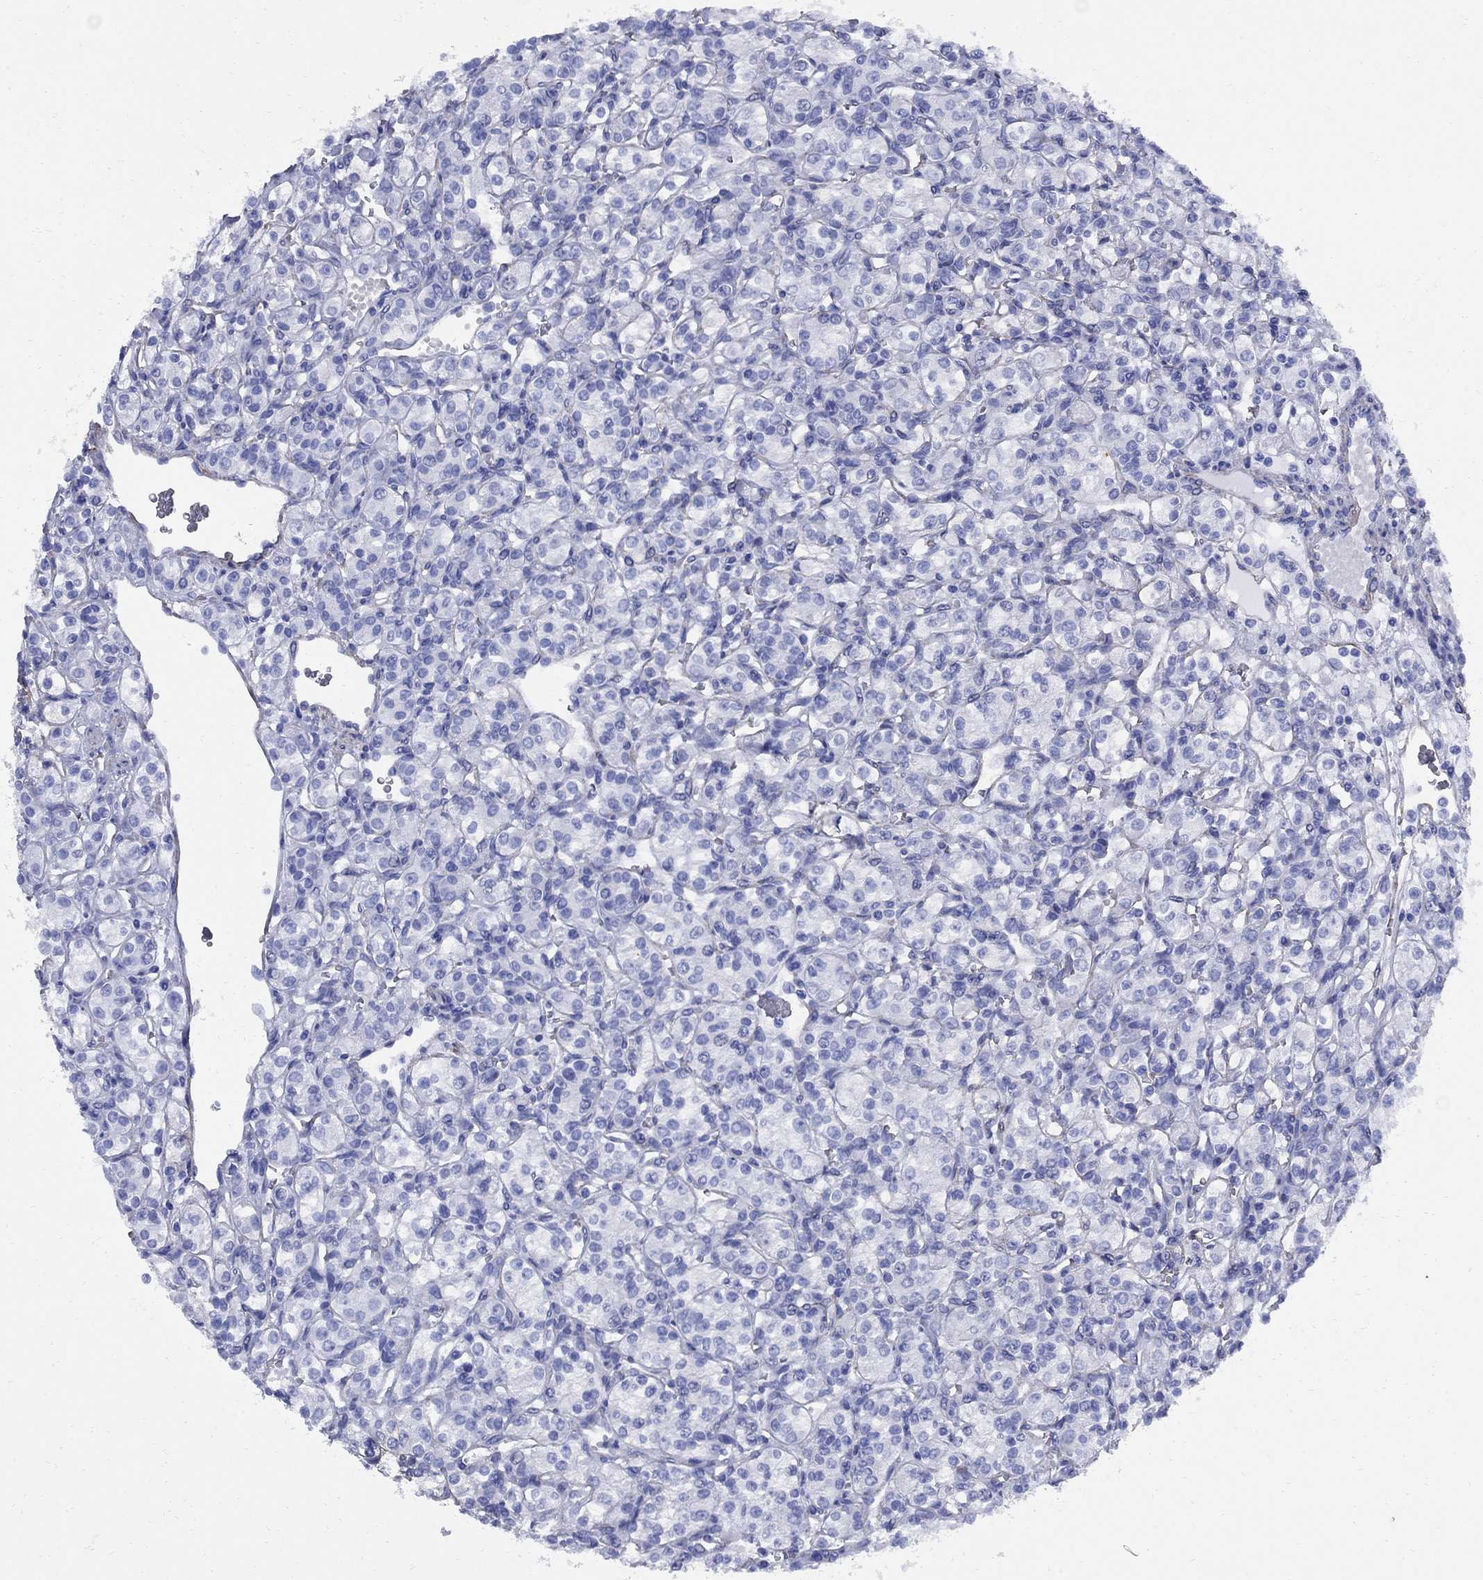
{"staining": {"intensity": "negative", "quantity": "none", "location": "none"}, "tissue": "renal cancer", "cell_type": "Tumor cells", "image_type": "cancer", "snomed": [{"axis": "morphology", "description": "Adenocarcinoma, NOS"}, {"axis": "topography", "description": "Kidney"}], "caption": "The immunohistochemistry image has no significant expression in tumor cells of adenocarcinoma (renal) tissue.", "gene": "VTN", "patient": {"sex": "male", "age": 77}}